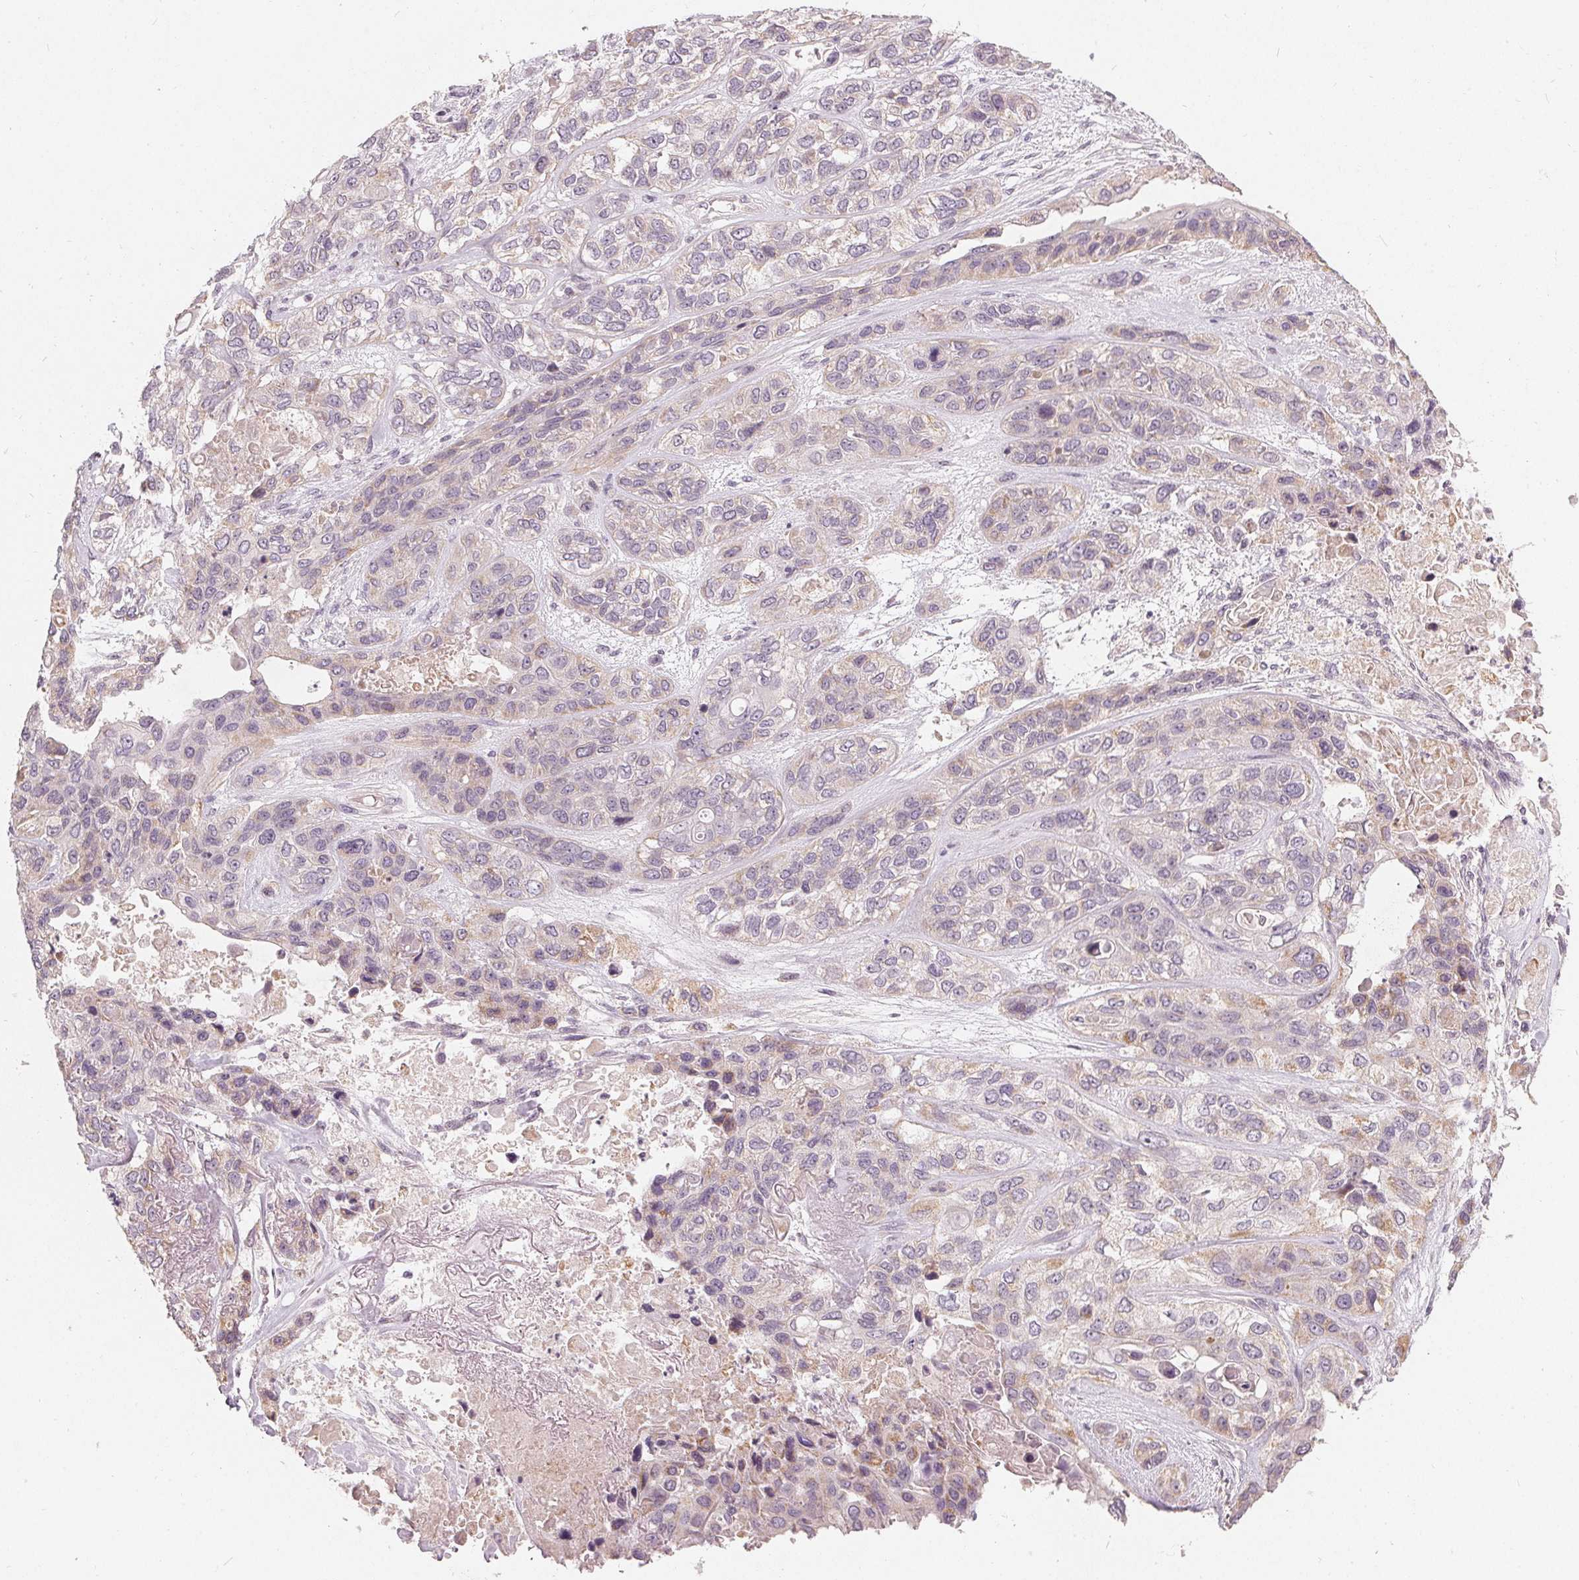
{"staining": {"intensity": "negative", "quantity": "none", "location": "none"}, "tissue": "lung cancer", "cell_type": "Tumor cells", "image_type": "cancer", "snomed": [{"axis": "morphology", "description": "Squamous cell carcinoma, NOS"}, {"axis": "topography", "description": "Lung"}], "caption": "There is no significant expression in tumor cells of lung squamous cell carcinoma.", "gene": "TRIM60", "patient": {"sex": "female", "age": 70}}